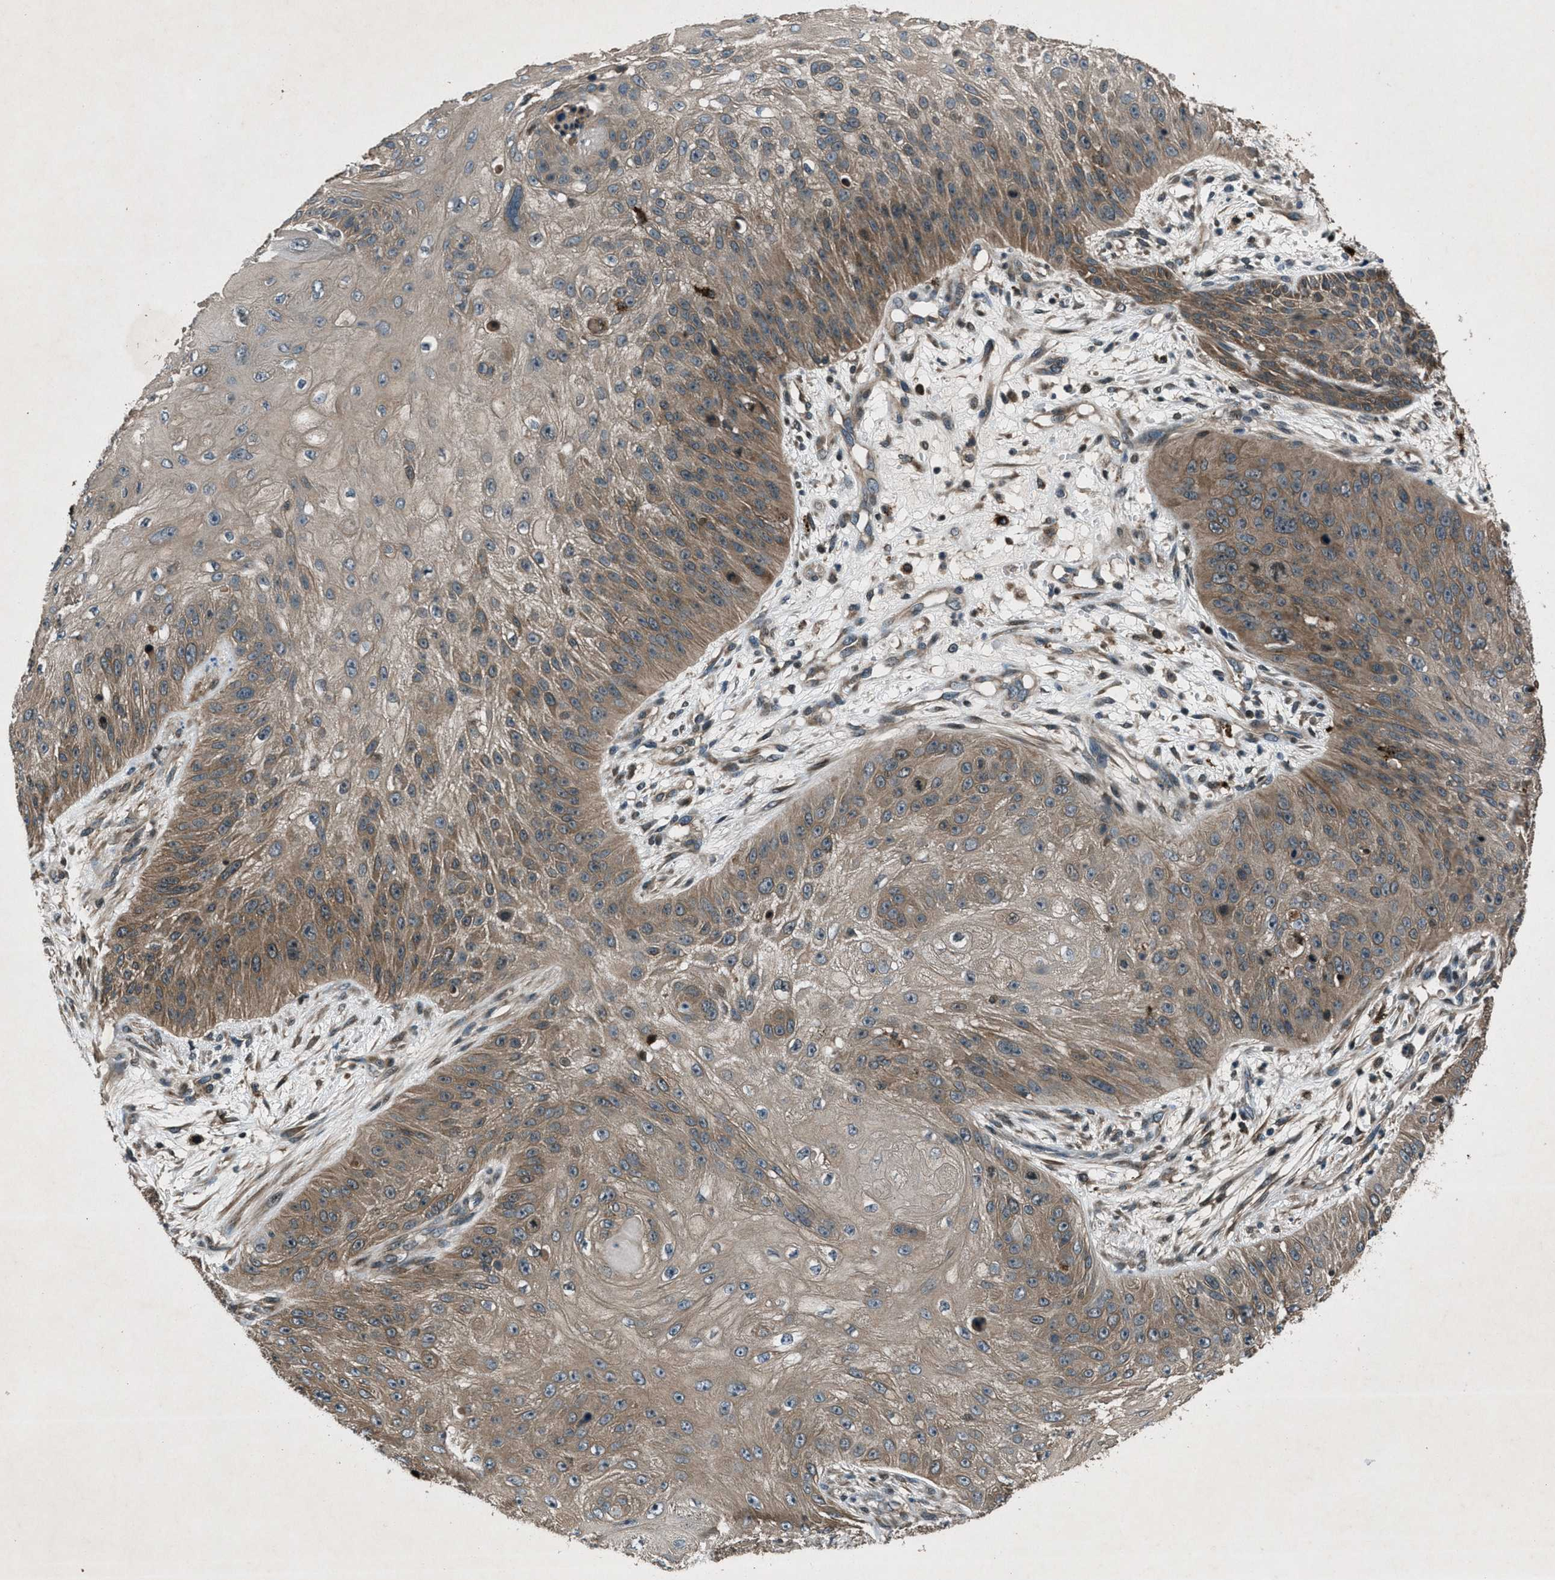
{"staining": {"intensity": "moderate", "quantity": ">75%", "location": "cytoplasmic/membranous"}, "tissue": "skin cancer", "cell_type": "Tumor cells", "image_type": "cancer", "snomed": [{"axis": "morphology", "description": "Squamous cell carcinoma, NOS"}, {"axis": "topography", "description": "Skin"}], "caption": "Moderate cytoplasmic/membranous protein expression is identified in about >75% of tumor cells in skin cancer (squamous cell carcinoma).", "gene": "EPSTI1", "patient": {"sex": "female", "age": 80}}